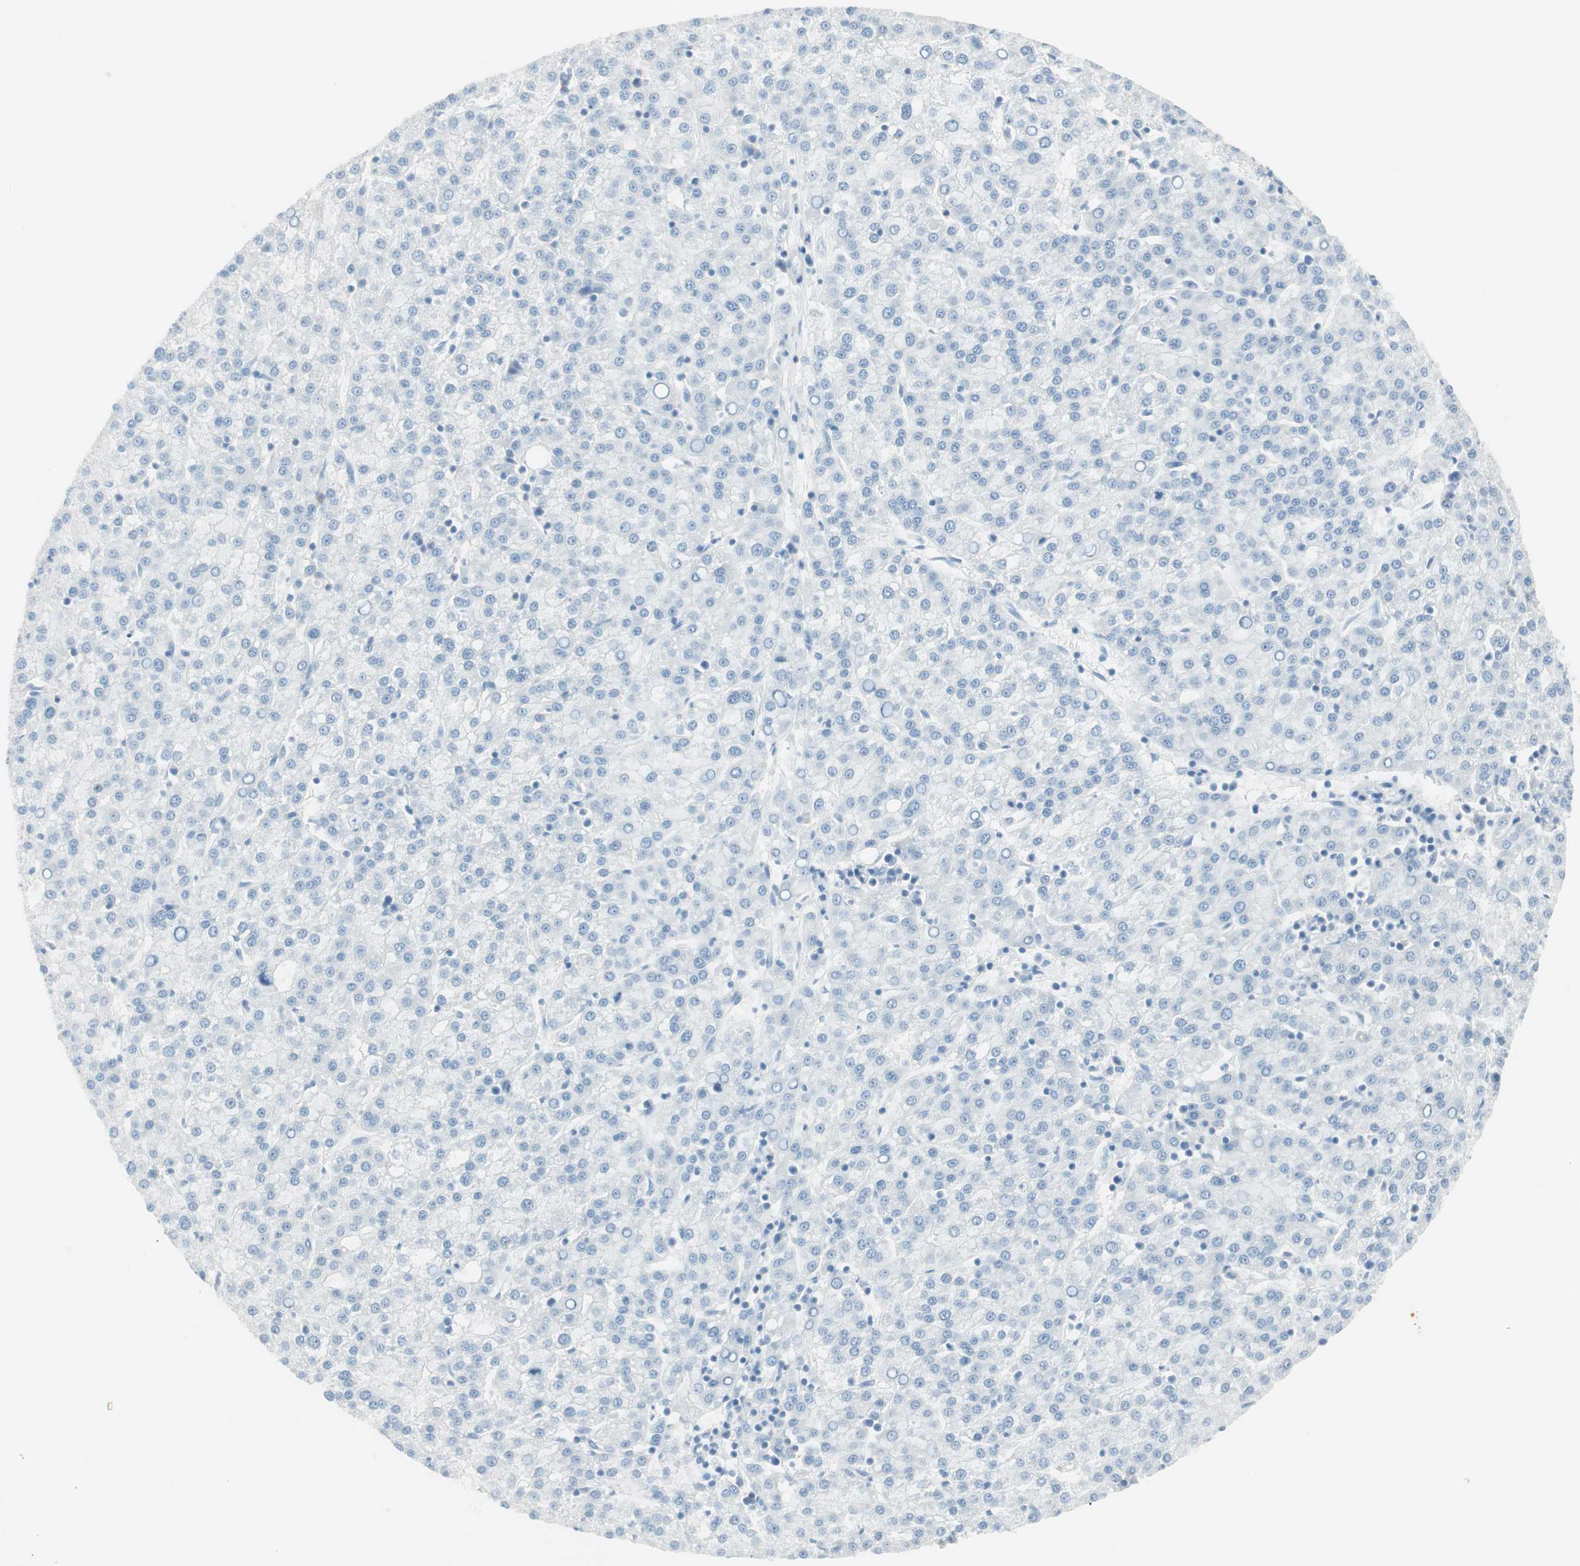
{"staining": {"intensity": "negative", "quantity": "none", "location": "none"}, "tissue": "liver cancer", "cell_type": "Tumor cells", "image_type": "cancer", "snomed": [{"axis": "morphology", "description": "Carcinoma, Hepatocellular, NOS"}, {"axis": "topography", "description": "Liver"}], "caption": "The histopathology image displays no staining of tumor cells in liver hepatocellular carcinoma.", "gene": "ITLN2", "patient": {"sex": "female", "age": 58}}